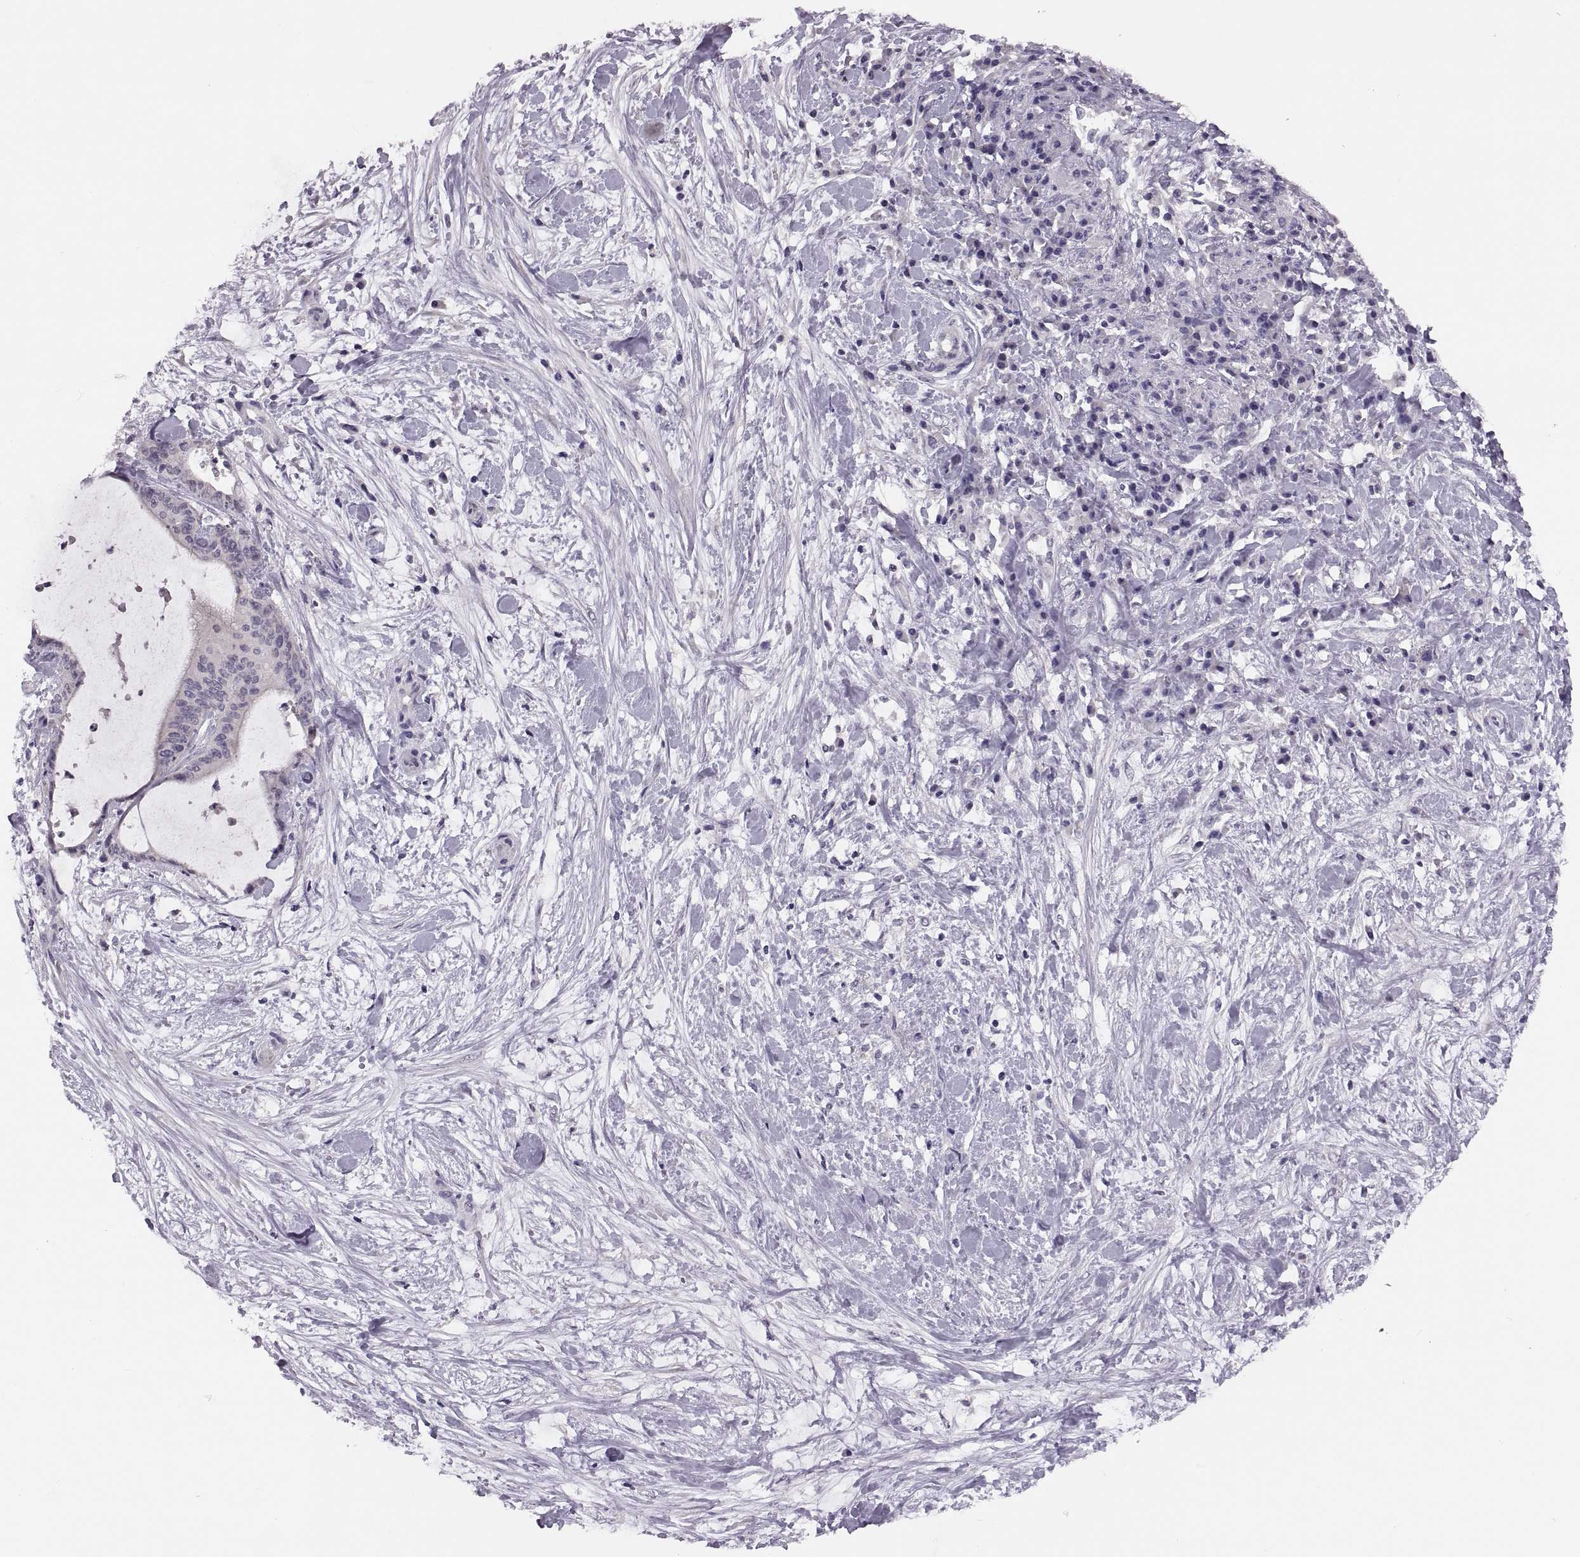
{"staining": {"intensity": "negative", "quantity": "none", "location": "none"}, "tissue": "liver cancer", "cell_type": "Tumor cells", "image_type": "cancer", "snomed": [{"axis": "morphology", "description": "Cholangiocarcinoma"}, {"axis": "topography", "description": "Liver"}], "caption": "There is no significant positivity in tumor cells of liver cancer.", "gene": "ADH6", "patient": {"sex": "female", "age": 73}}